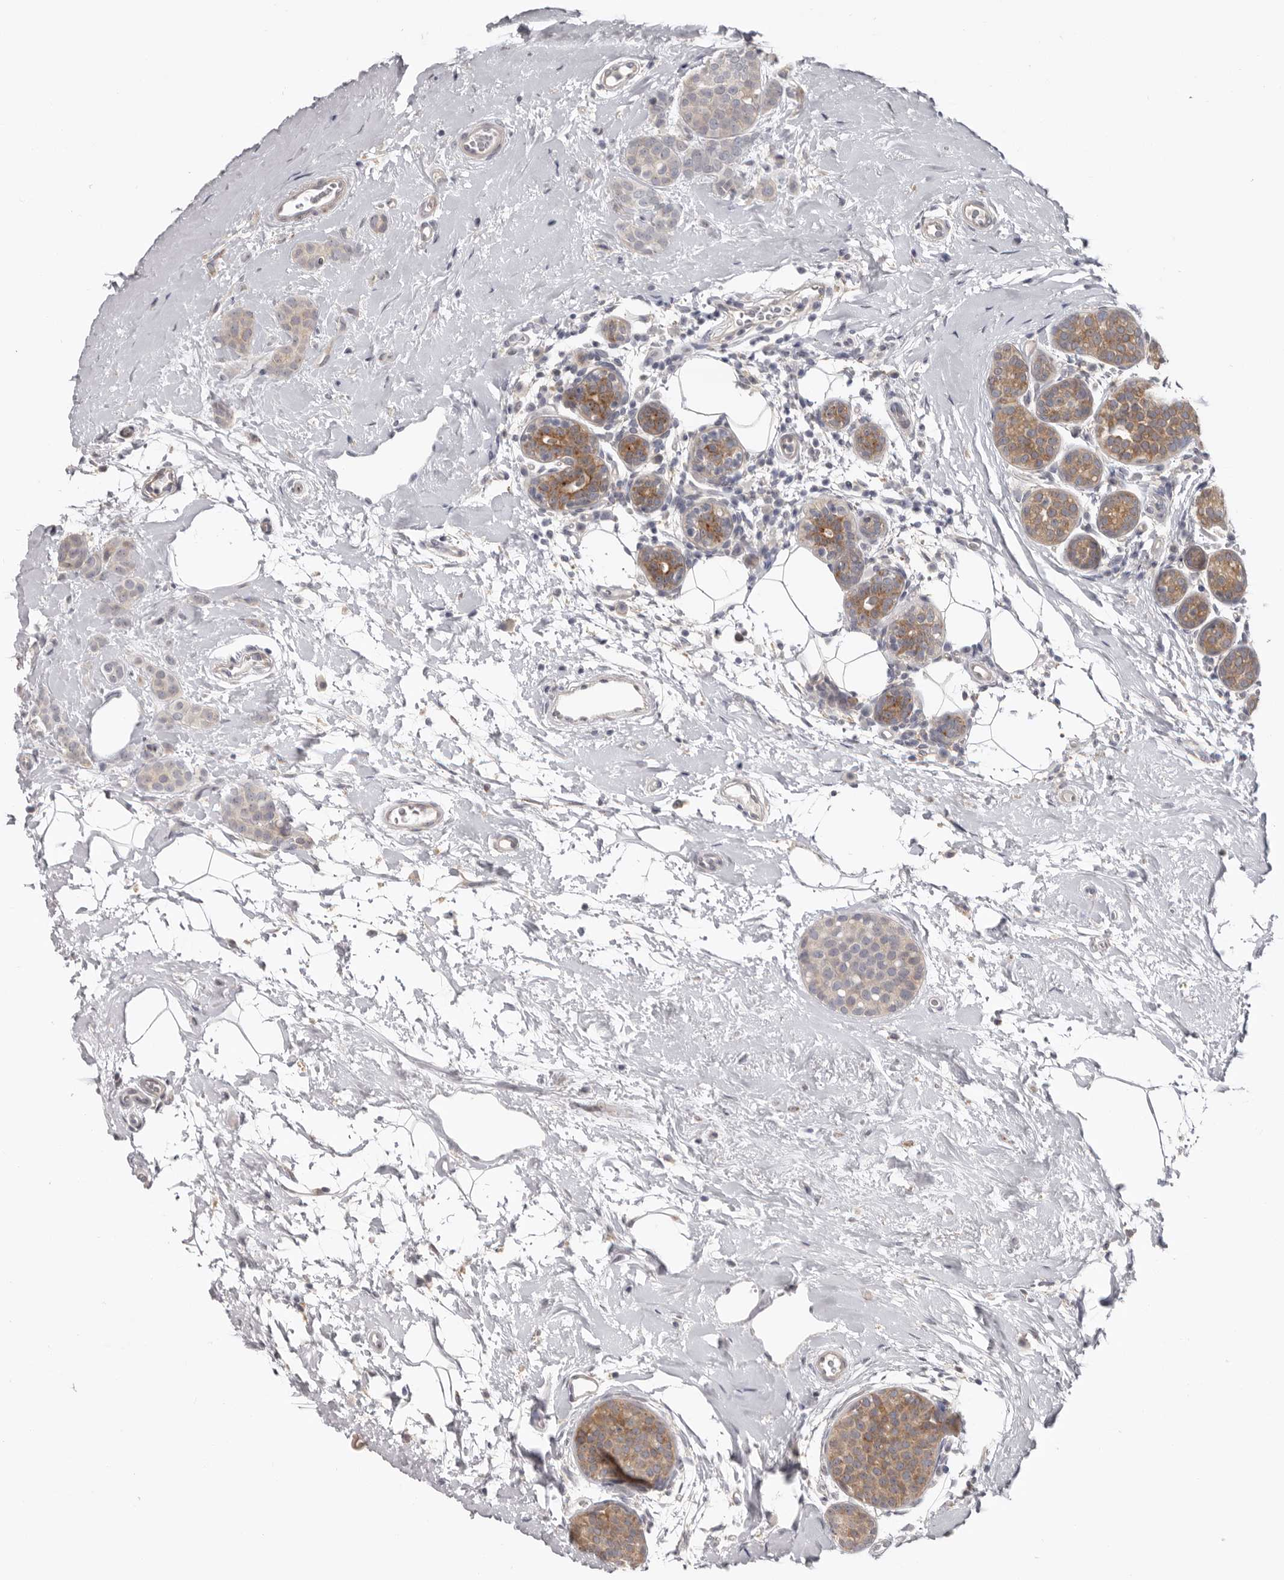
{"staining": {"intensity": "weak", "quantity": "<25%", "location": "cytoplasmic/membranous"}, "tissue": "breast cancer", "cell_type": "Tumor cells", "image_type": "cancer", "snomed": [{"axis": "morphology", "description": "Lobular carcinoma, in situ"}, {"axis": "morphology", "description": "Lobular carcinoma"}, {"axis": "topography", "description": "Breast"}], "caption": "Protein analysis of breast lobular carcinoma exhibits no significant positivity in tumor cells.", "gene": "BAD", "patient": {"sex": "female", "age": 41}}